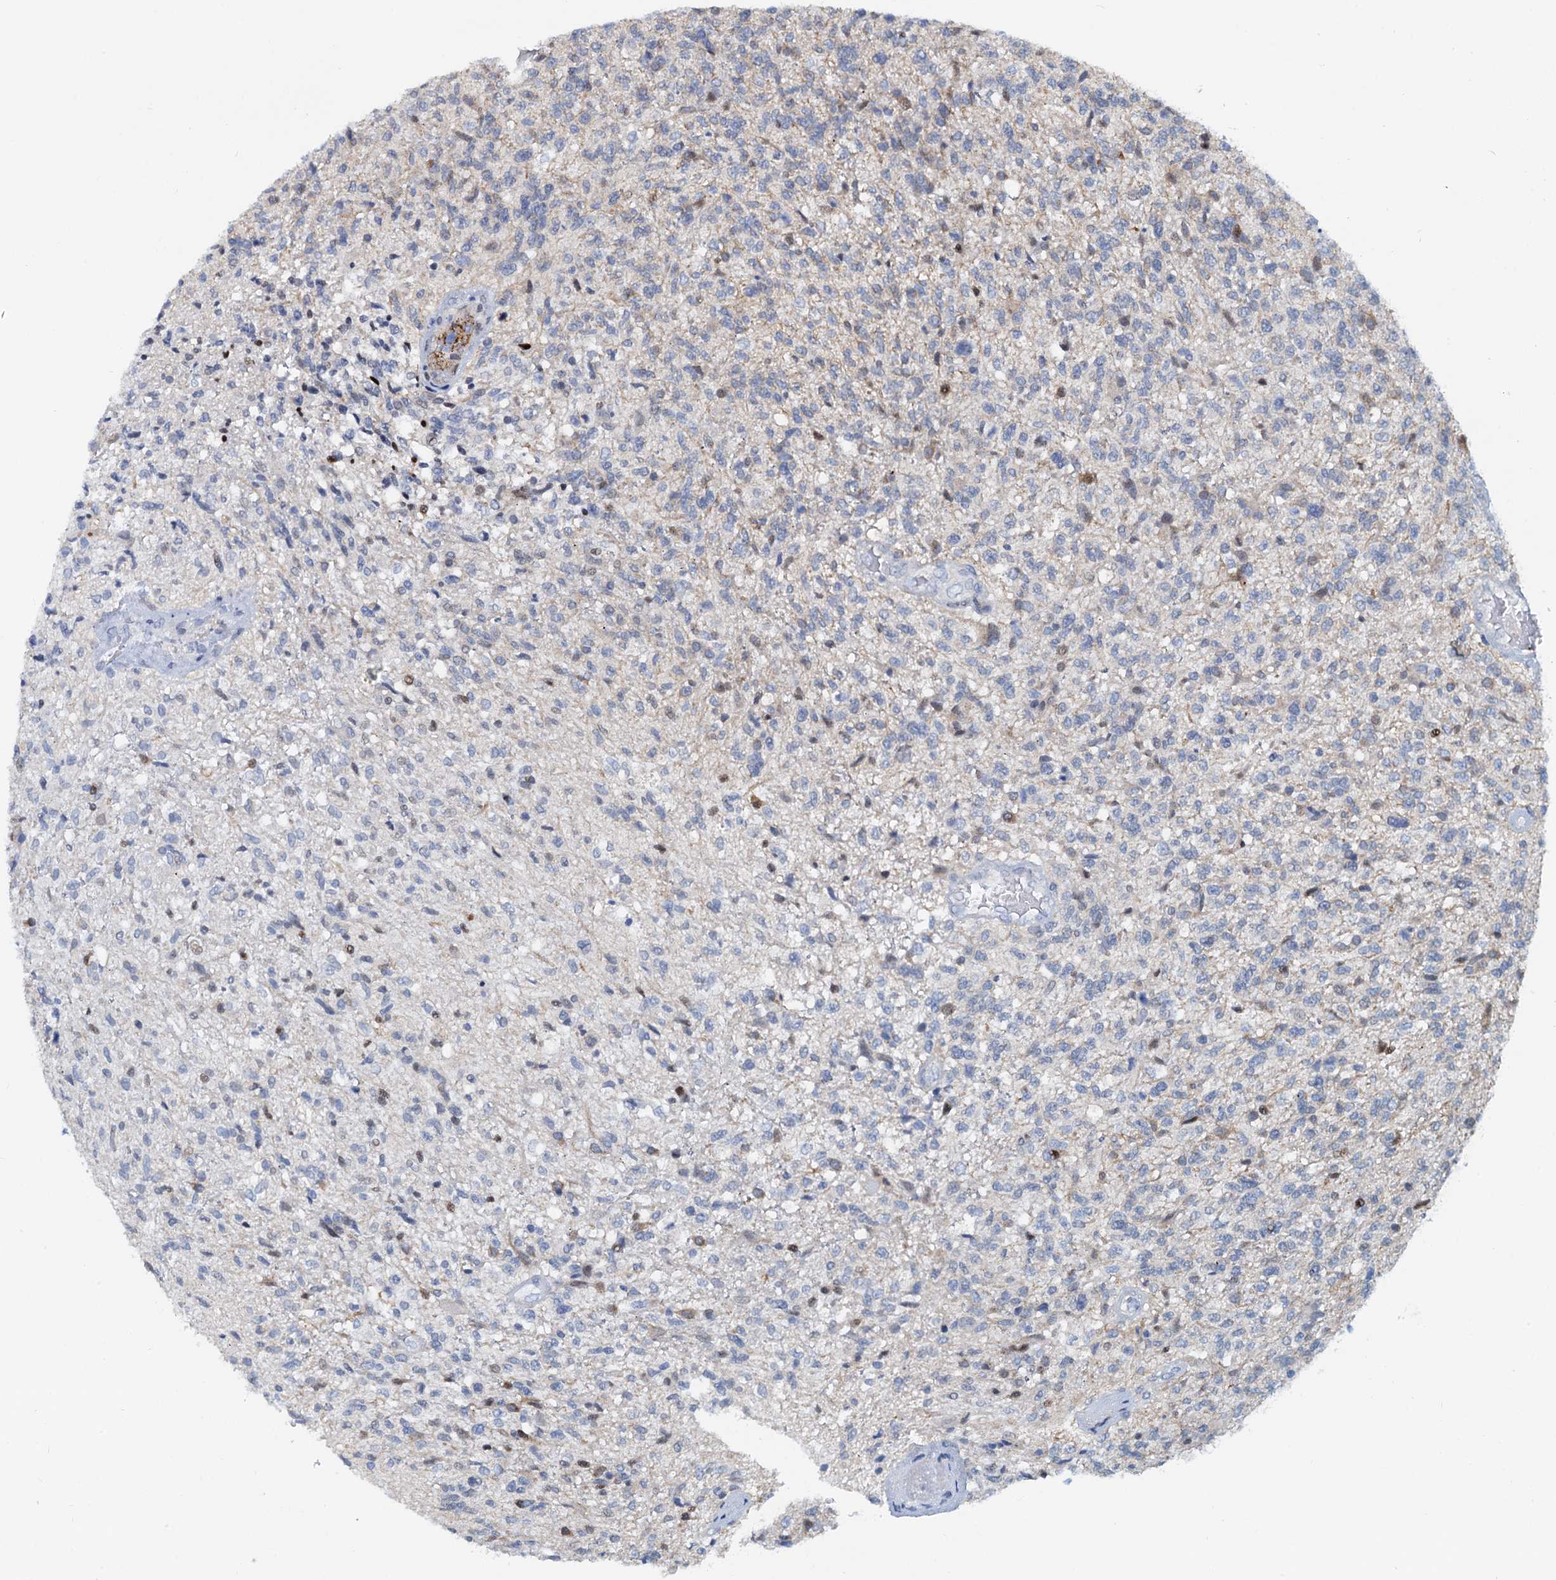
{"staining": {"intensity": "moderate", "quantity": "<25%", "location": "nuclear"}, "tissue": "glioma", "cell_type": "Tumor cells", "image_type": "cancer", "snomed": [{"axis": "morphology", "description": "Glioma, malignant, High grade"}, {"axis": "topography", "description": "Brain"}], "caption": "A high-resolution micrograph shows immunohistochemistry staining of glioma, which shows moderate nuclear staining in about <25% of tumor cells.", "gene": "PTGES3", "patient": {"sex": "male", "age": 56}}